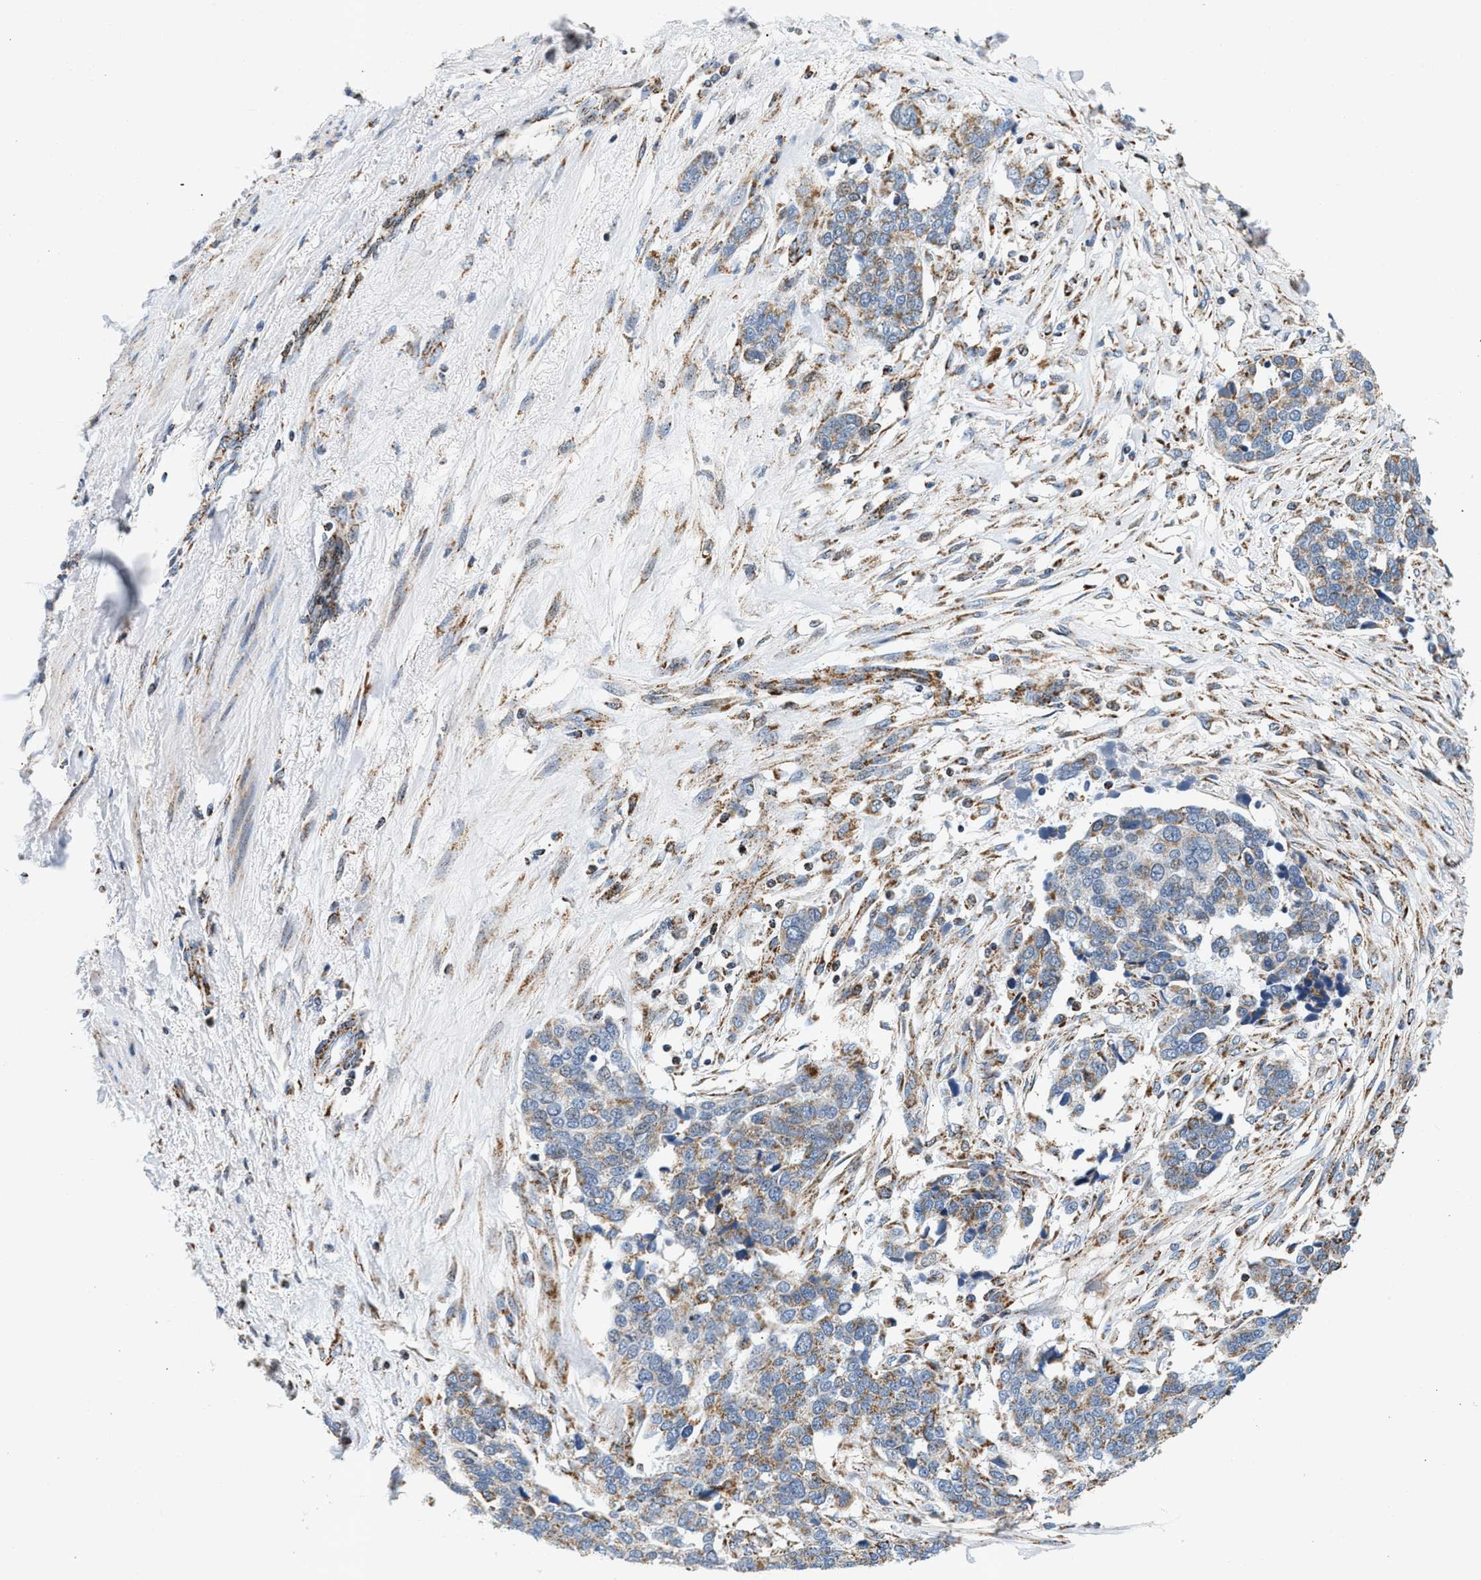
{"staining": {"intensity": "moderate", "quantity": ">75%", "location": "cytoplasmic/membranous"}, "tissue": "ovarian cancer", "cell_type": "Tumor cells", "image_type": "cancer", "snomed": [{"axis": "morphology", "description": "Cystadenocarcinoma, serous, NOS"}, {"axis": "topography", "description": "Ovary"}], "caption": "High-magnification brightfield microscopy of ovarian cancer (serous cystadenocarcinoma) stained with DAB (brown) and counterstained with hematoxylin (blue). tumor cells exhibit moderate cytoplasmic/membranous positivity is appreciated in approximately>75% of cells.", "gene": "PDE1A", "patient": {"sex": "female", "age": 44}}